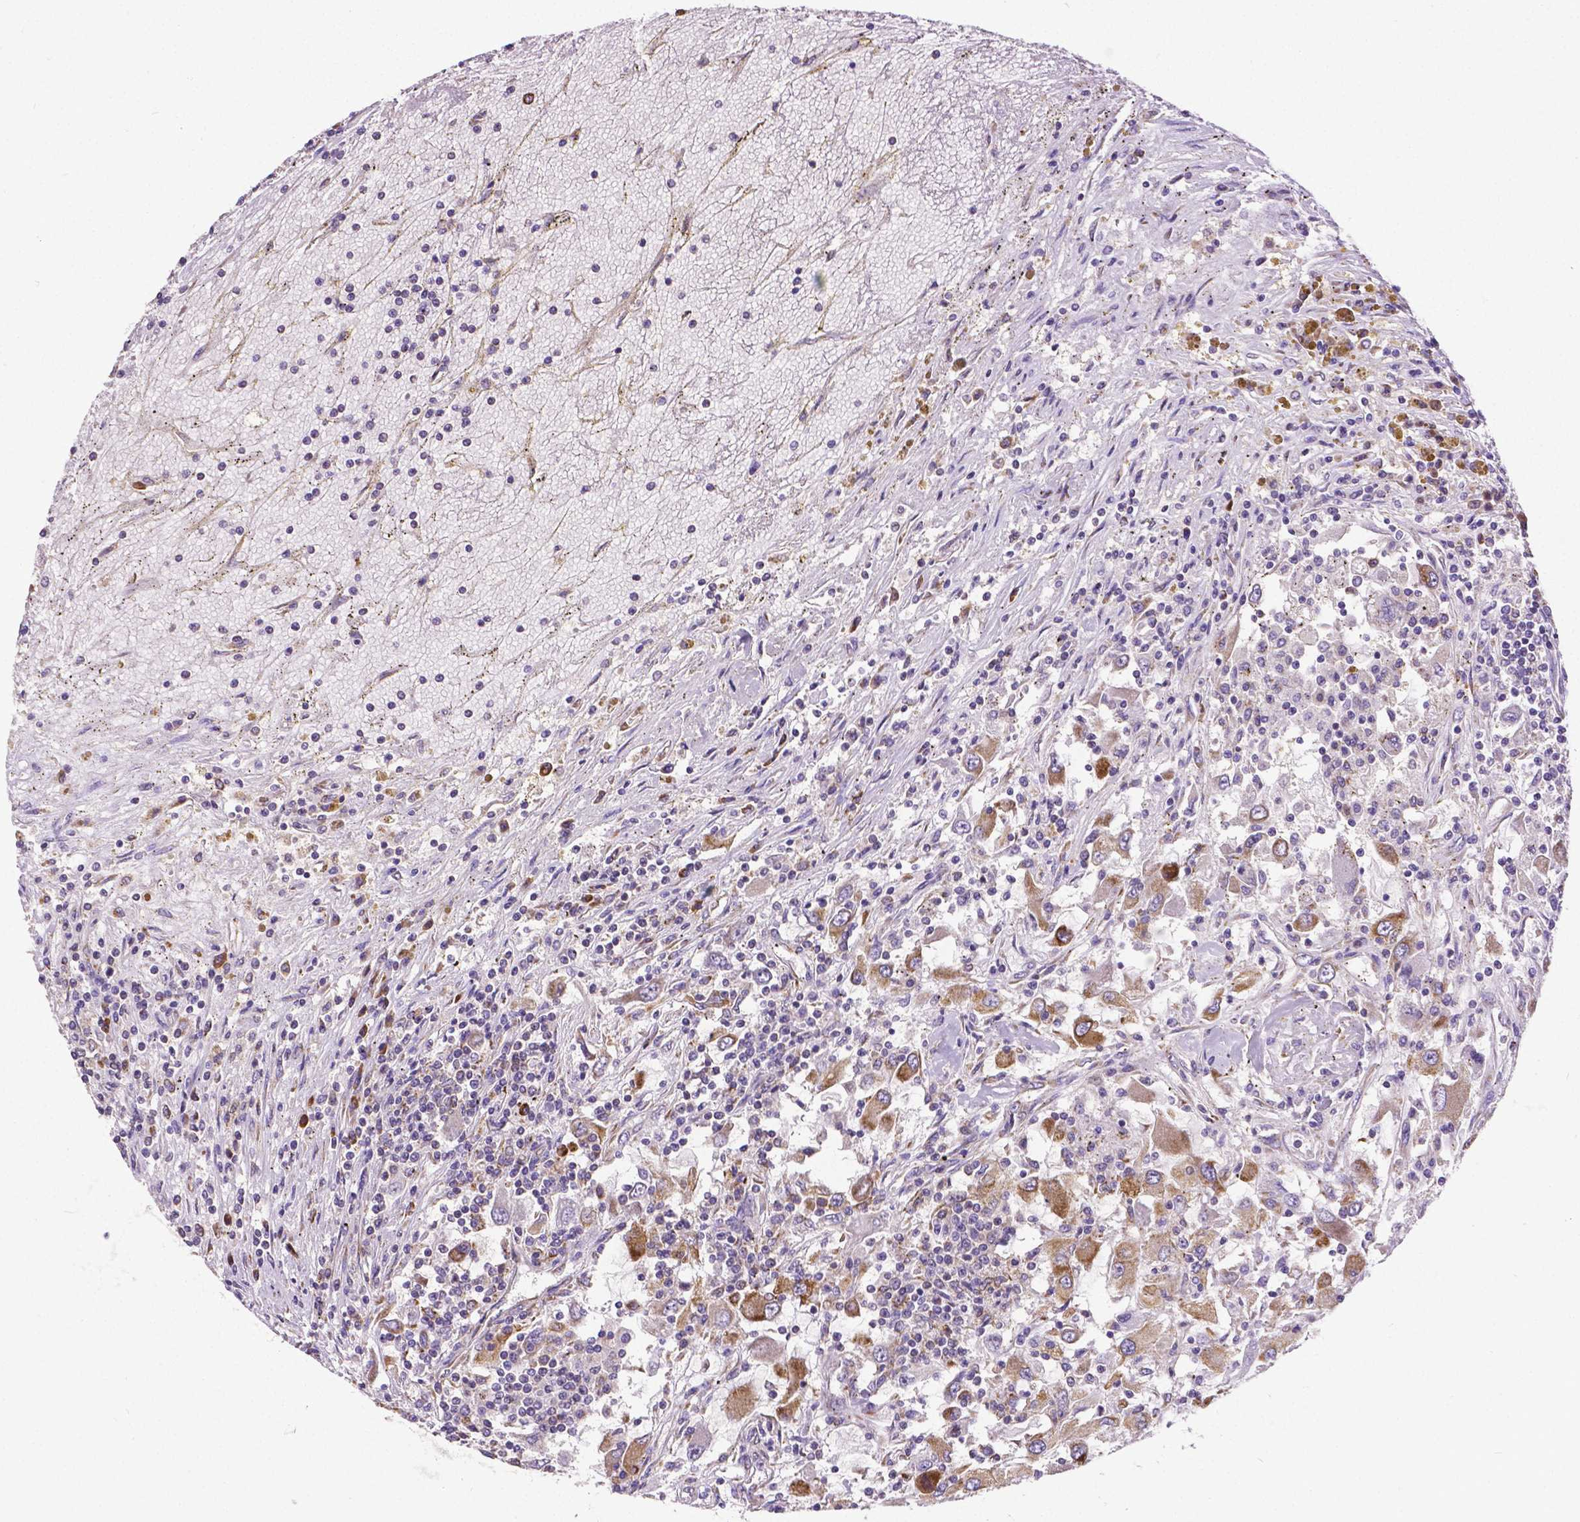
{"staining": {"intensity": "moderate", "quantity": ">75%", "location": "cytoplasmic/membranous"}, "tissue": "renal cancer", "cell_type": "Tumor cells", "image_type": "cancer", "snomed": [{"axis": "morphology", "description": "Adenocarcinoma, NOS"}, {"axis": "topography", "description": "Kidney"}], "caption": "Moderate cytoplasmic/membranous staining for a protein is identified in approximately >75% of tumor cells of adenocarcinoma (renal) using immunohistochemistry (IHC).", "gene": "MTDH", "patient": {"sex": "female", "age": 67}}